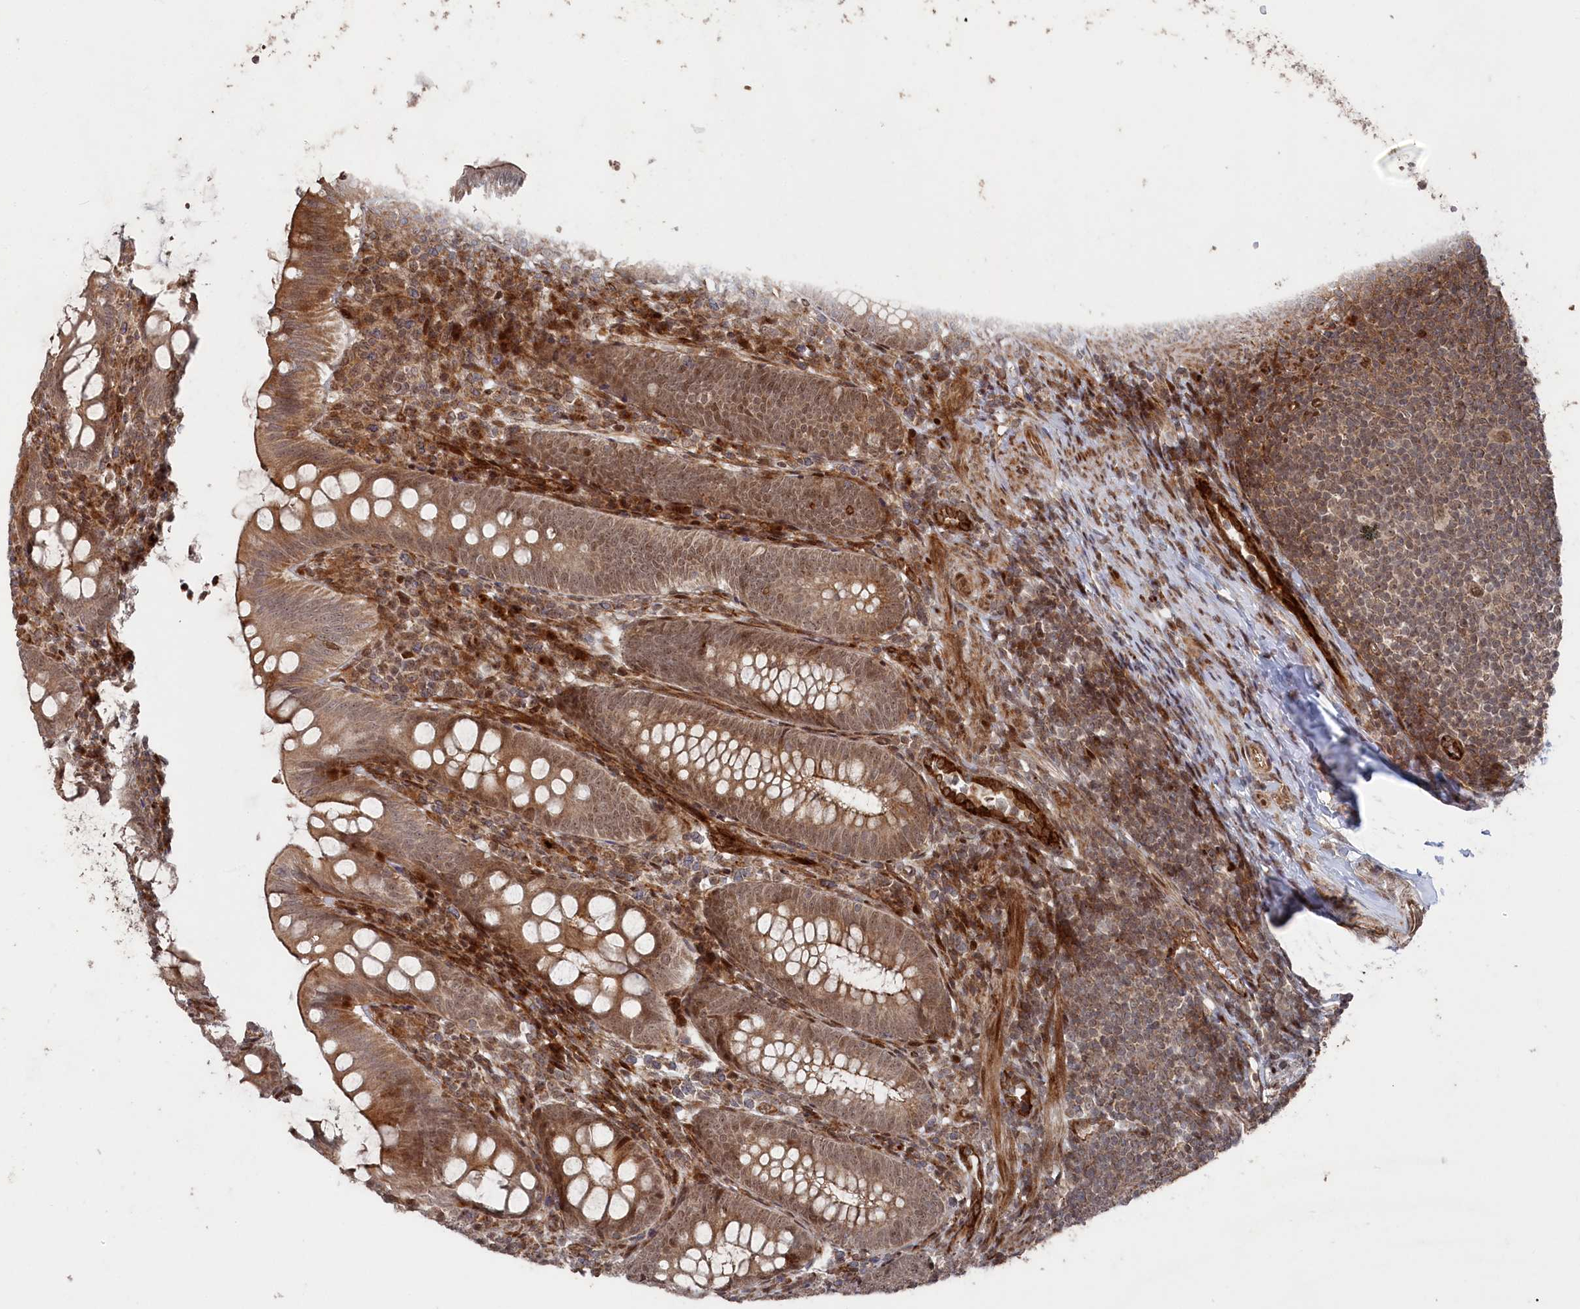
{"staining": {"intensity": "moderate", "quantity": ">75%", "location": "cytoplasmic/membranous,nuclear"}, "tissue": "appendix", "cell_type": "Glandular cells", "image_type": "normal", "snomed": [{"axis": "morphology", "description": "Normal tissue, NOS"}, {"axis": "topography", "description": "Appendix"}], "caption": "A high-resolution photomicrograph shows IHC staining of normal appendix, which displays moderate cytoplasmic/membranous,nuclear staining in about >75% of glandular cells.", "gene": "POLR3A", "patient": {"sex": "male", "age": 14}}